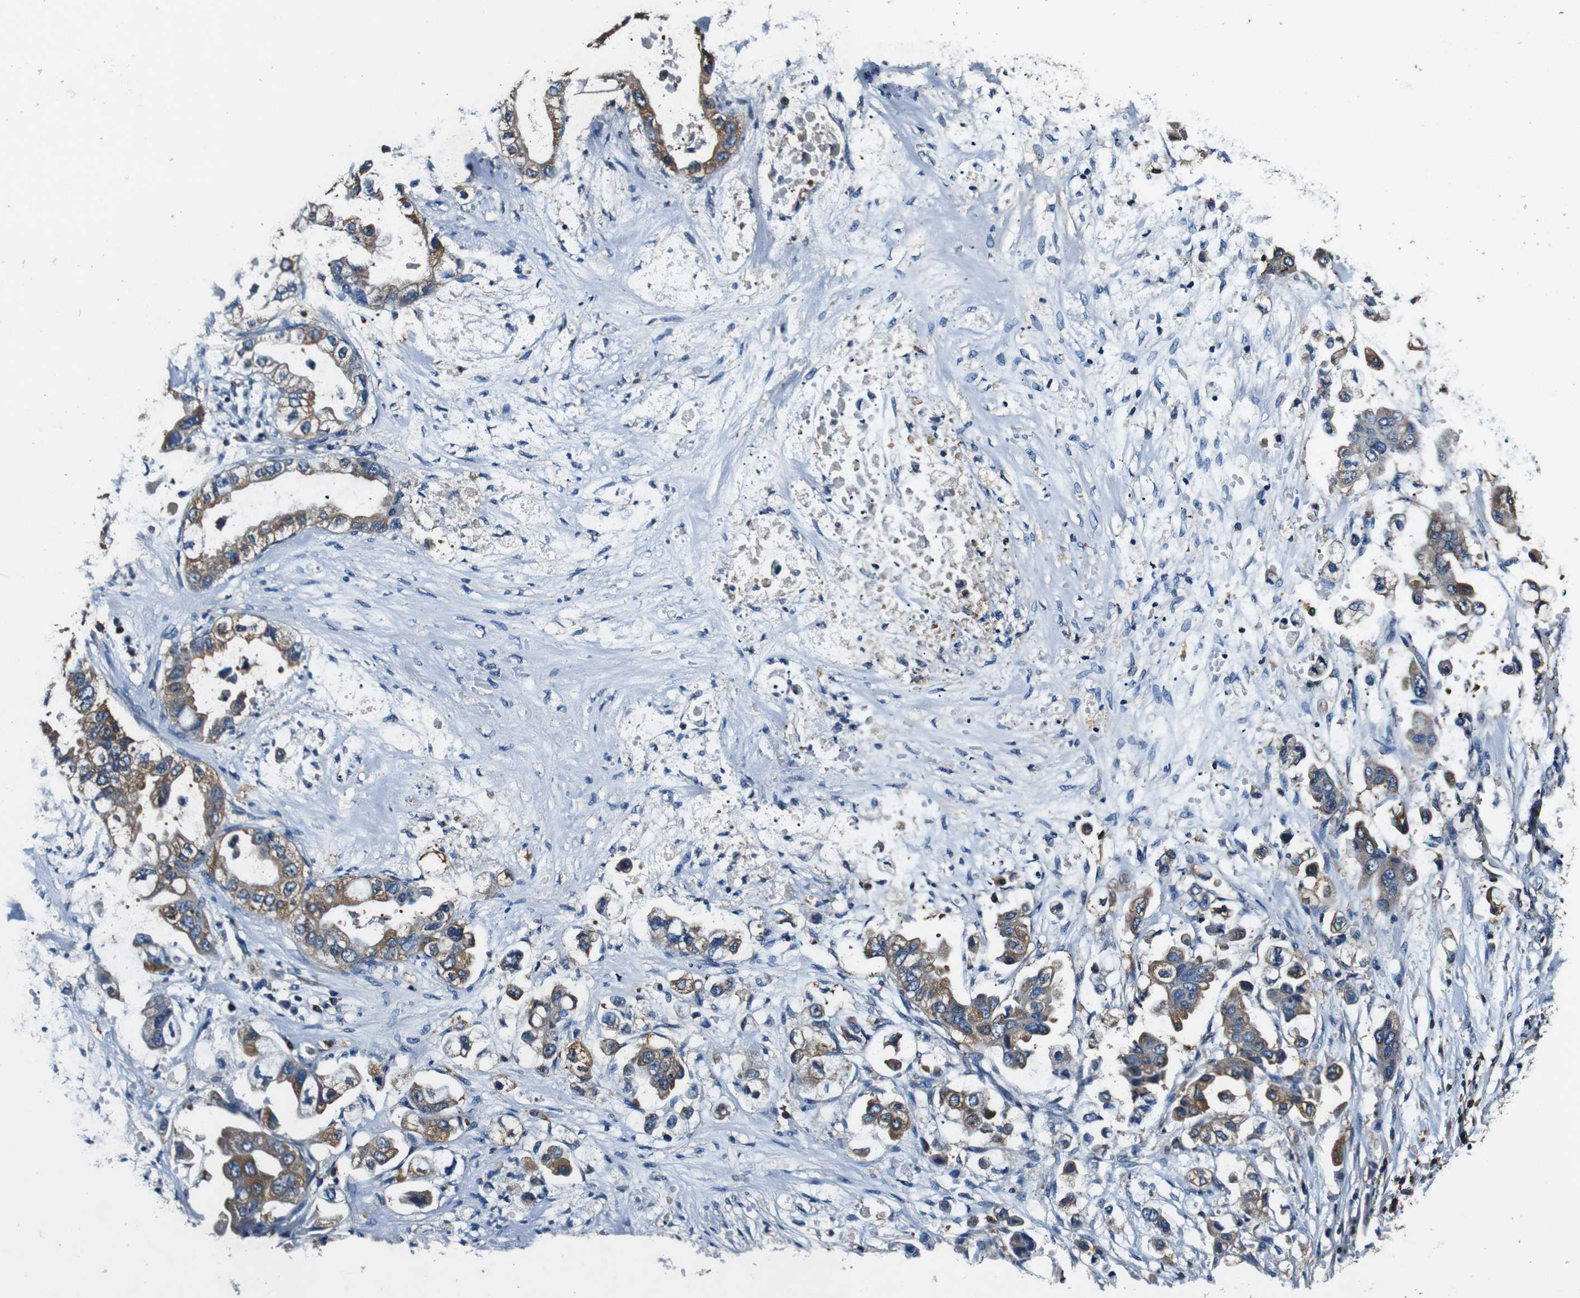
{"staining": {"intensity": "moderate", "quantity": ">75%", "location": "cytoplasmic/membranous"}, "tissue": "stomach cancer", "cell_type": "Tumor cells", "image_type": "cancer", "snomed": [{"axis": "morphology", "description": "Adenocarcinoma, NOS"}, {"axis": "topography", "description": "Stomach"}], "caption": "Moderate cytoplasmic/membranous staining is present in about >75% of tumor cells in stomach cancer (adenocarcinoma).", "gene": "RHOT2", "patient": {"sex": "male", "age": 62}}